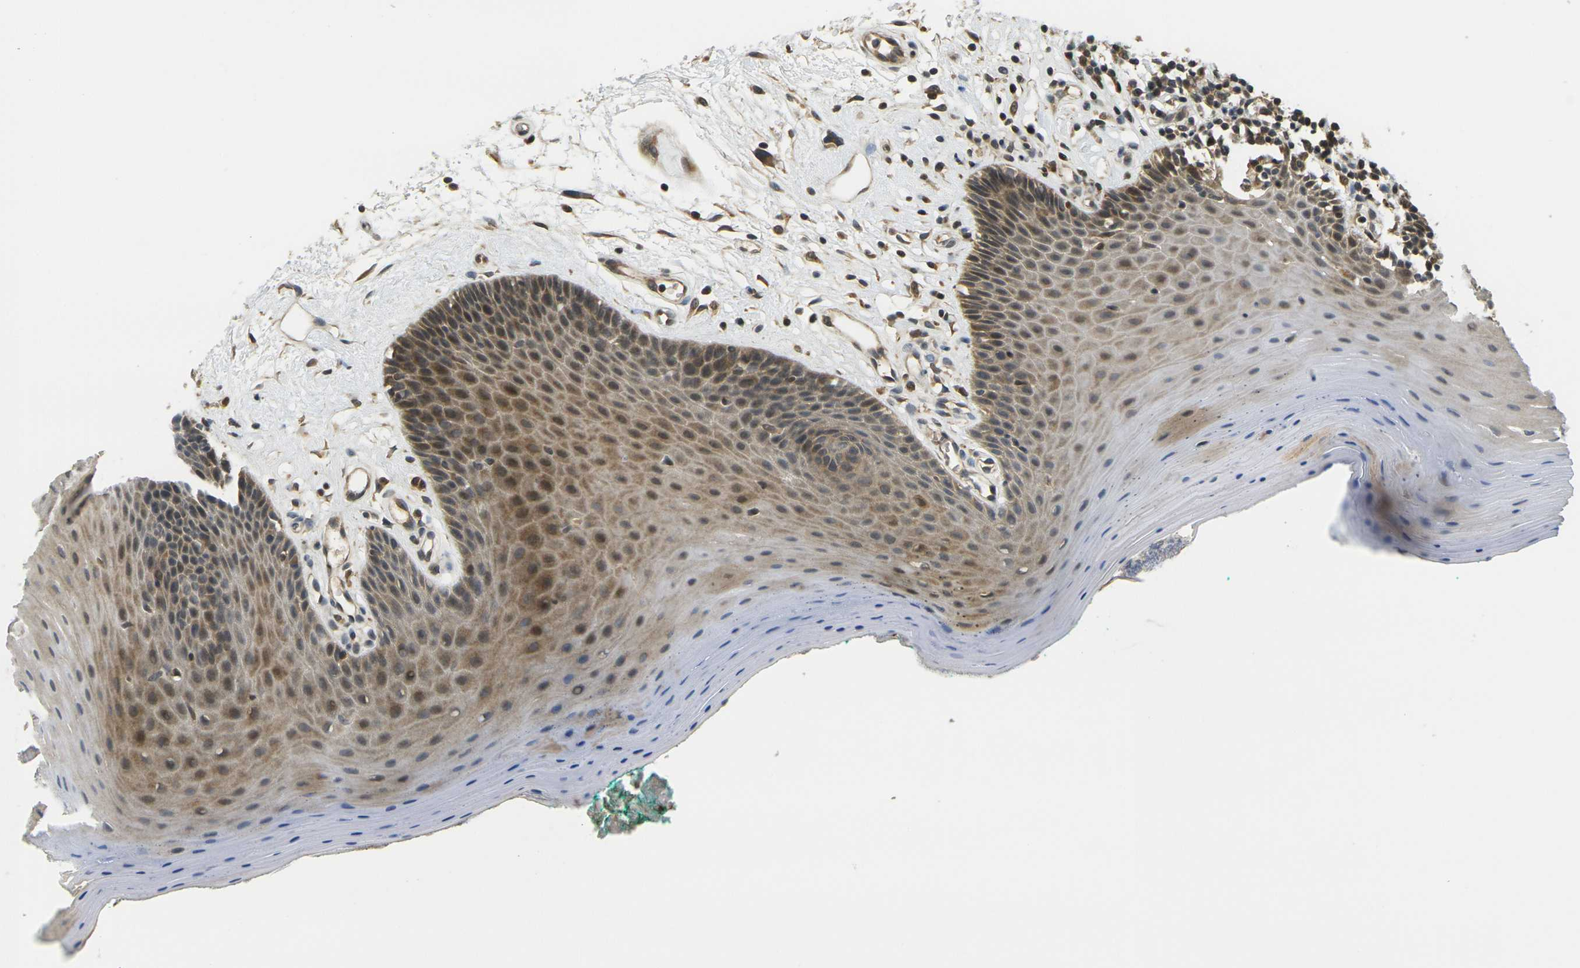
{"staining": {"intensity": "moderate", "quantity": ">75%", "location": "cytoplasmic/membranous,nuclear"}, "tissue": "oral mucosa", "cell_type": "Squamous epithelial cells", "image_type": "normal", "snomed": [{"axis": "morphology", "description": "Normal tissue, NOS"}, {"axis": "topography", "description": "Skeletal muscle"}, {"axis": "topography", "description": "Oral tissue"}], "caption": "The photomicrograph reveals a brown stain indicating the presence of a protein in the cytoplasmic/membranous,nuclear of squamous epithelial cells in oral mucosa.", "gene": "KLHL8", "patient": {"sex": "male", "age": 58}}